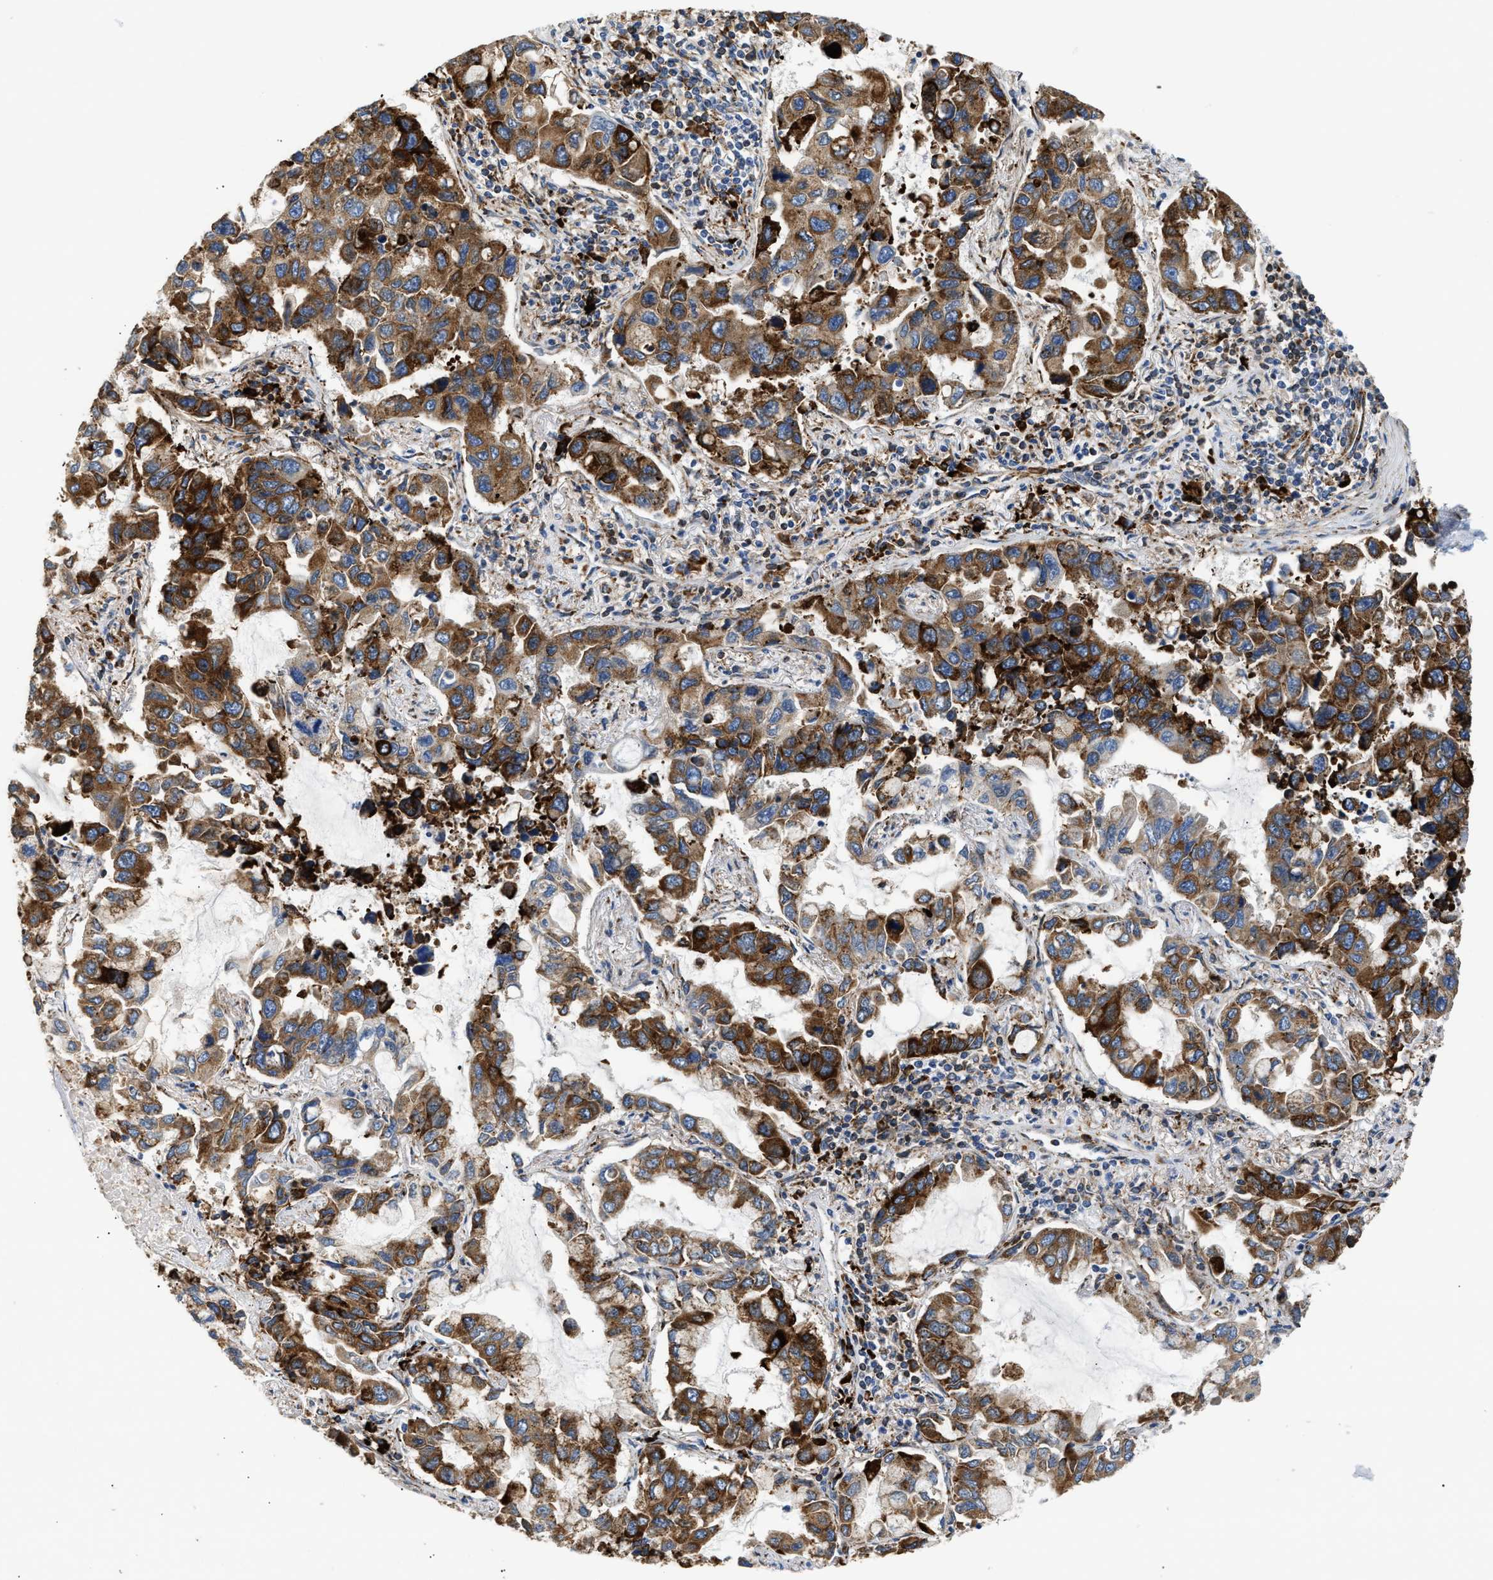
{"staining": {"intensity": "strong", "quantity": ">75%", "location": "cytoplasmic/membranous"}, "tissue": "lung cancer", "cell_type": "Tumor cells", "image_type": "cancer", "snomed": [{"axis": "morphology", "description": "Adenocarcinoma, NOS"}, {"axis": "topography", "description": "Lung"}], "caption": "Lung adenocarcinoma stained for a protein reveals strong cytoplasmic/membranous positivity in tumor cells.", "gene": "AMZ1", "patient": {"sex": "male", "age": 64}}